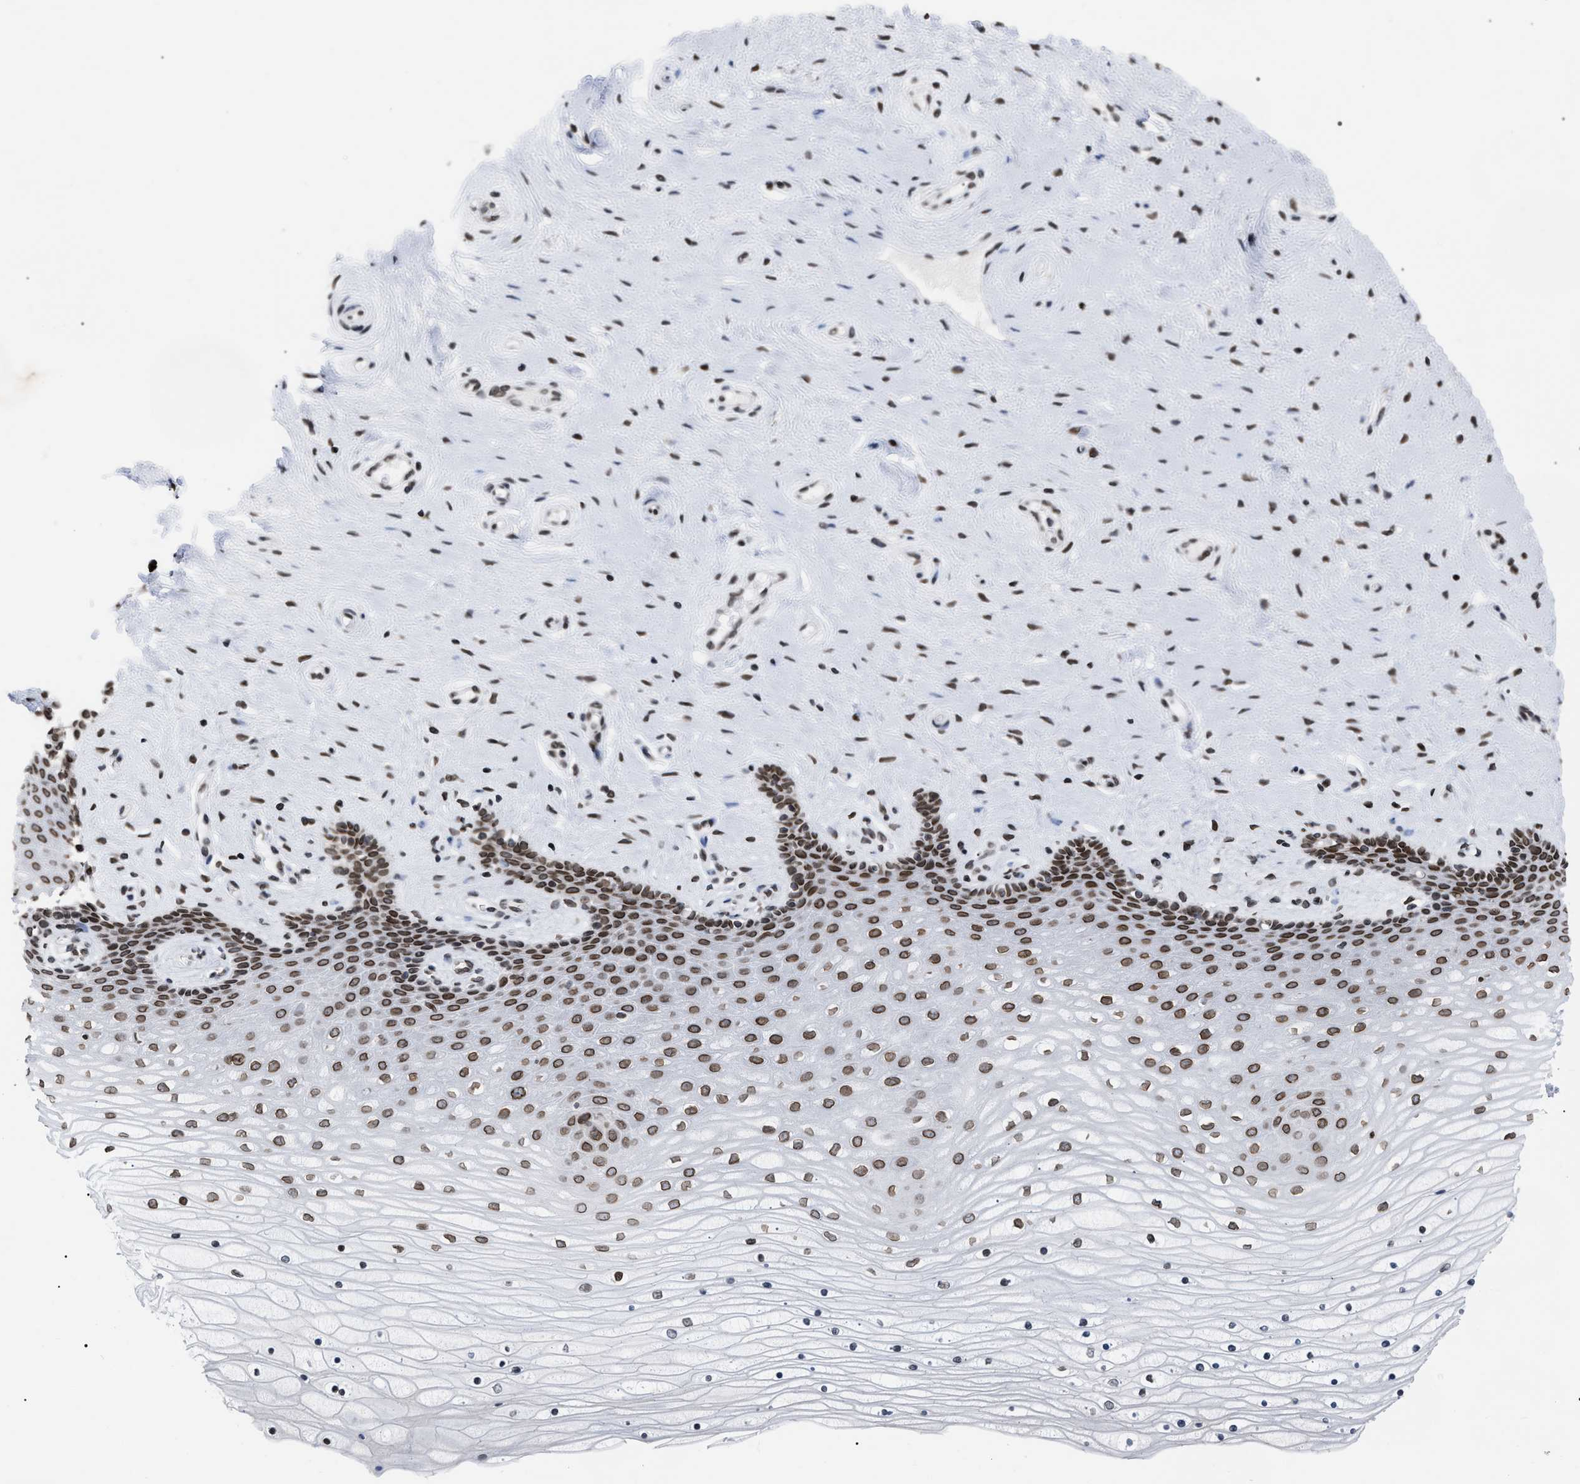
{"staining": {"intensity": "strong", "quantity": ">75%", "location": "cytoplasmic/membranous,nuclear"}, "tissue": "cervix", "cell_type": "Squamous epithelial cells", "image_type": "normal", "snomed": [{"axis": "morphology", "description": "Normal tissue, NOS"}, {"axis": "topography", "description": "Cervix"}], "caption": "Immunohistochemical staining of normal human cervix displays >75% levels of strong cytoplasmic/membranous,nuclear protein expression in approximately >75% of squamous epithelial cells. Immunohistochemistry stains the protein in brown and the nuclei are stained blue.", "gene": "TPR", "patient": {"sex": "female", "age": 39}}